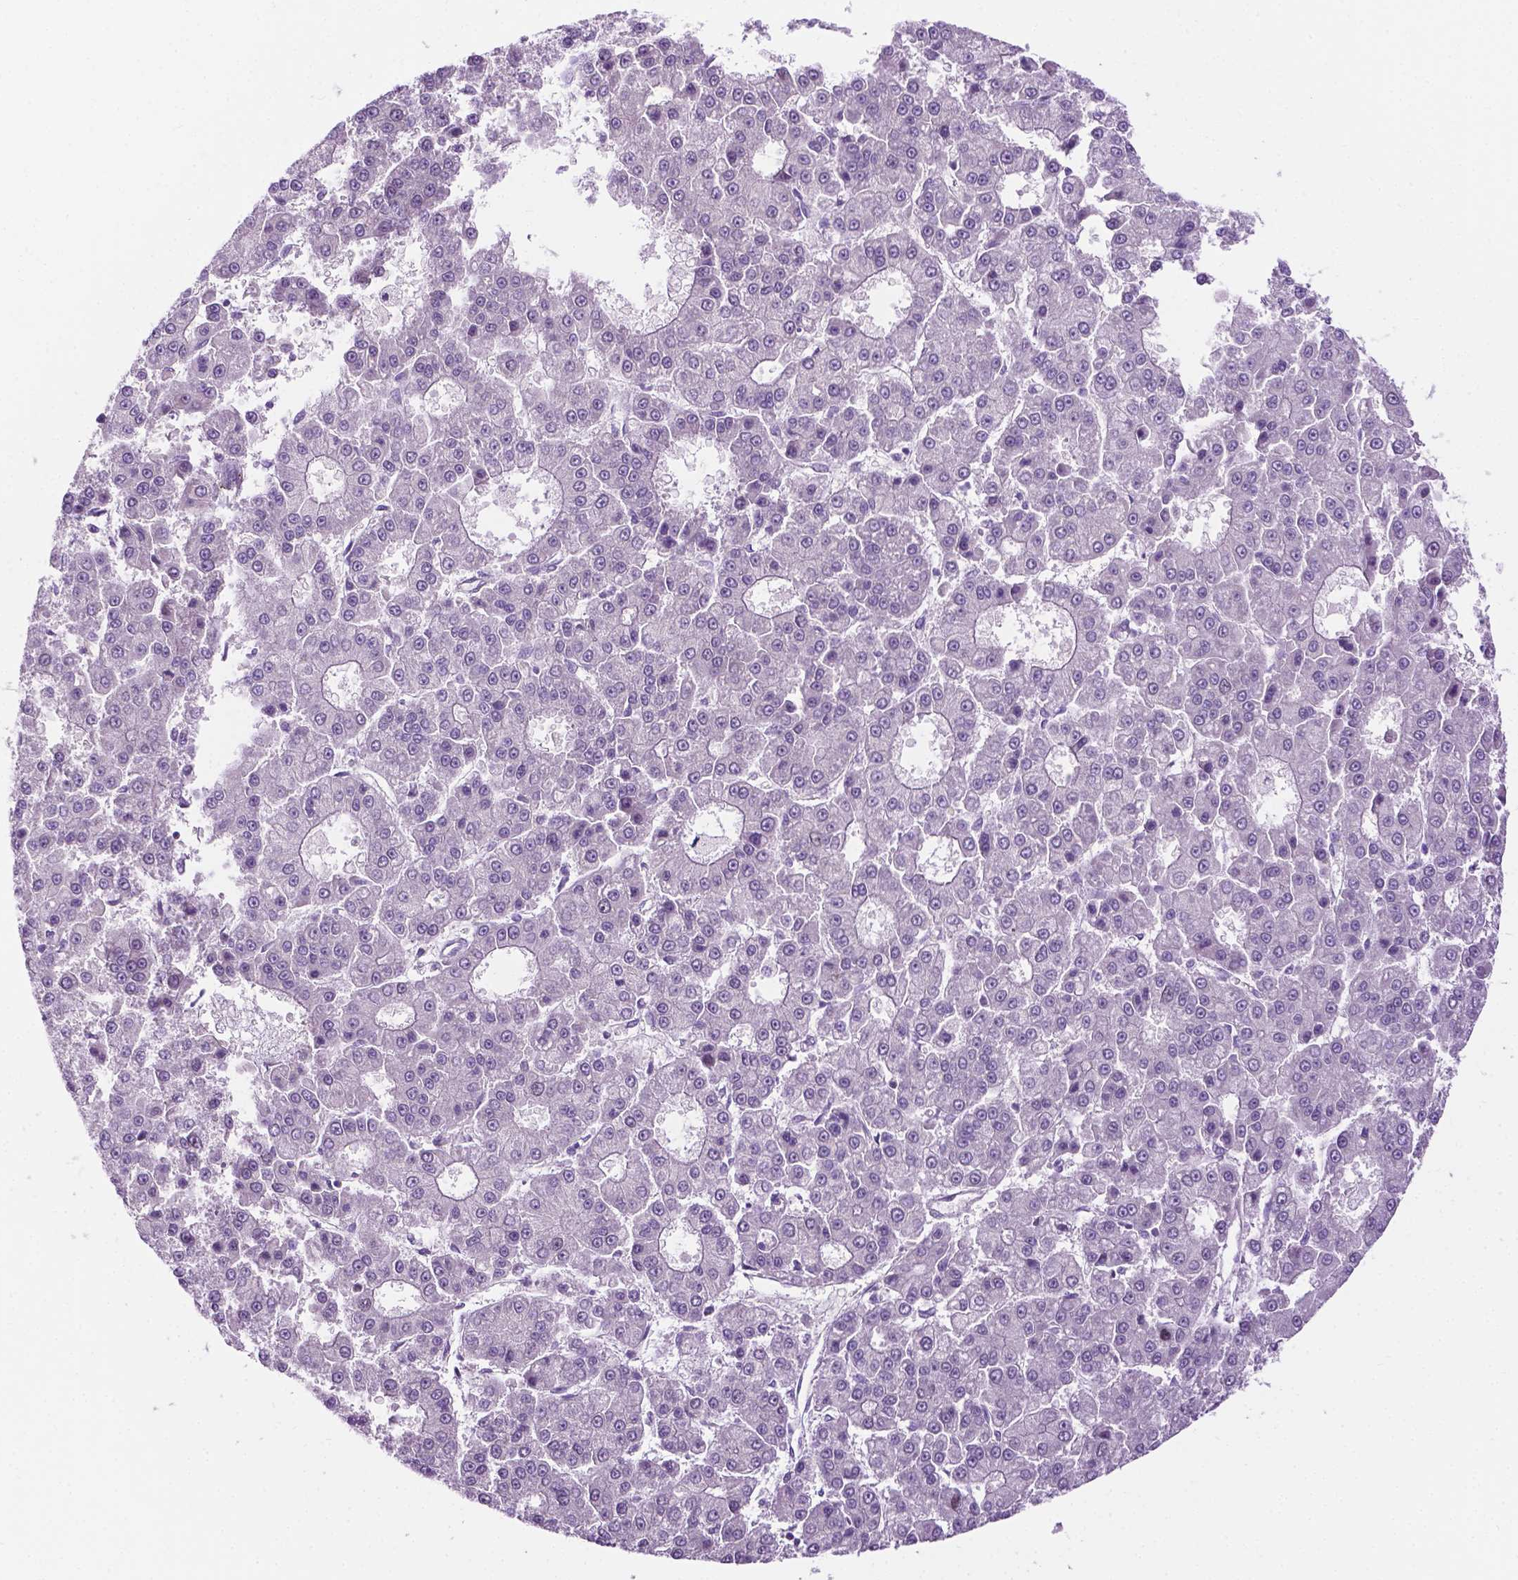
{"staining": {"intensity": "negative", "quantity": "none", "location": "none"}, "tissue": "liver cancer", "cell_type": "Tumor cells", "image_type": "cancer", "snomed": [{"axis": "morphology", "description": "Carcinoma, Hepatocellular, NOS"}, {"axis": "topography", "description": "Liver"}], "caption": "Tumor cells are negative for protein expression in human liver hepatocellular carcinoma.", "gene": "DENND4A", "patient": {"sex": "male", "age": 70}}